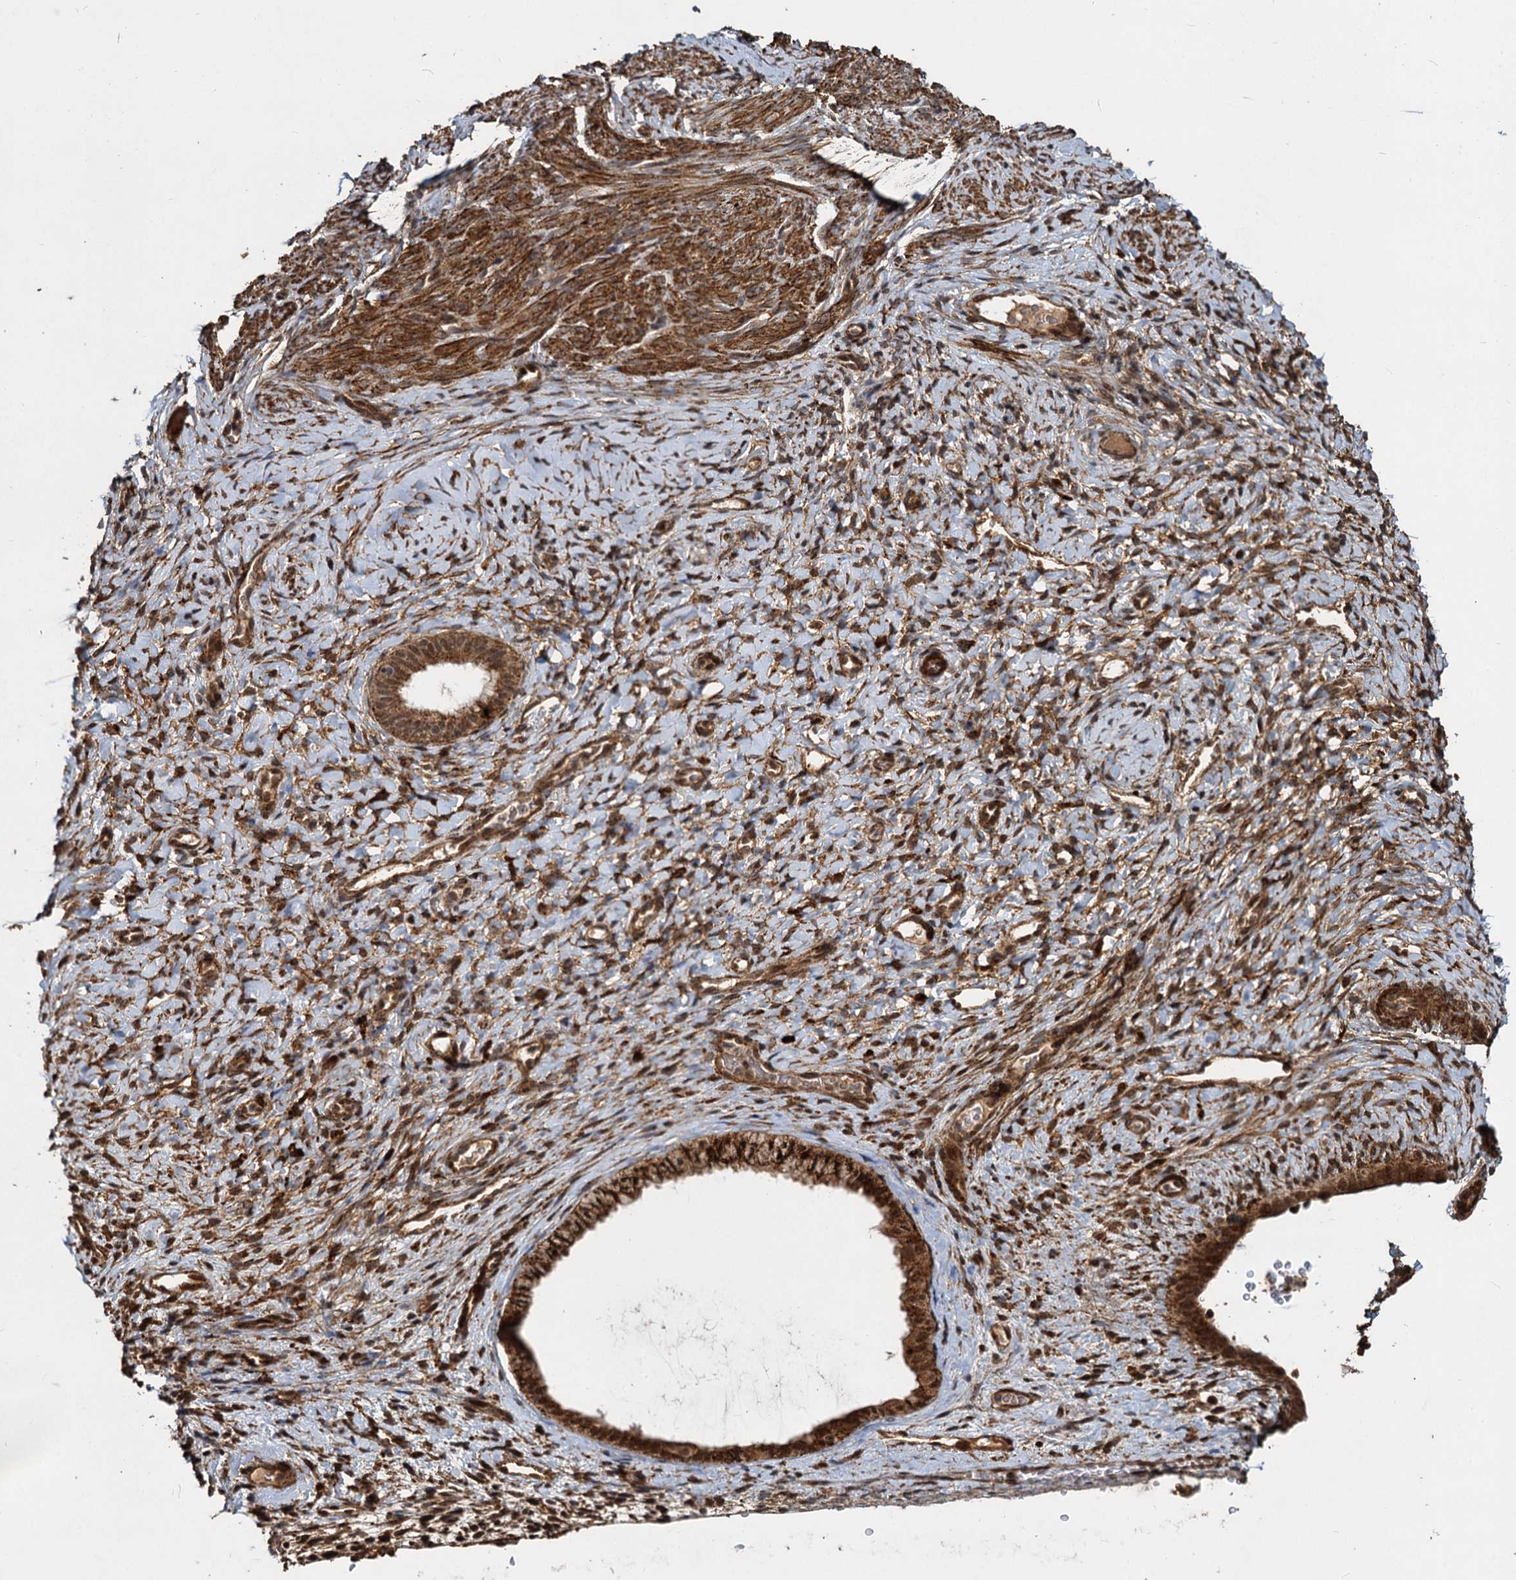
{"staining": {"intensity": "moderate", "quantity": "25%-75%", "location": "cytoplasmic/membranous"}, "tissue": "endometrium", "cell_type": "Cells in endometrial stroma", "image_type": "normal", "snomed": [{"axis": "morphology", "description": "Normal tissue, NOS"}, {"axis": "topography", "description": "Endometrium"}], "caption": "Moderate cytoplasmic/membranous positivity for a protein is seen in about 25%-75% of cells in endometrial stroma of benign endometrium using immunohistochemistry (IHC).", "gene": "TRIM23", "patient": {"sex": "female", "age": 65}}